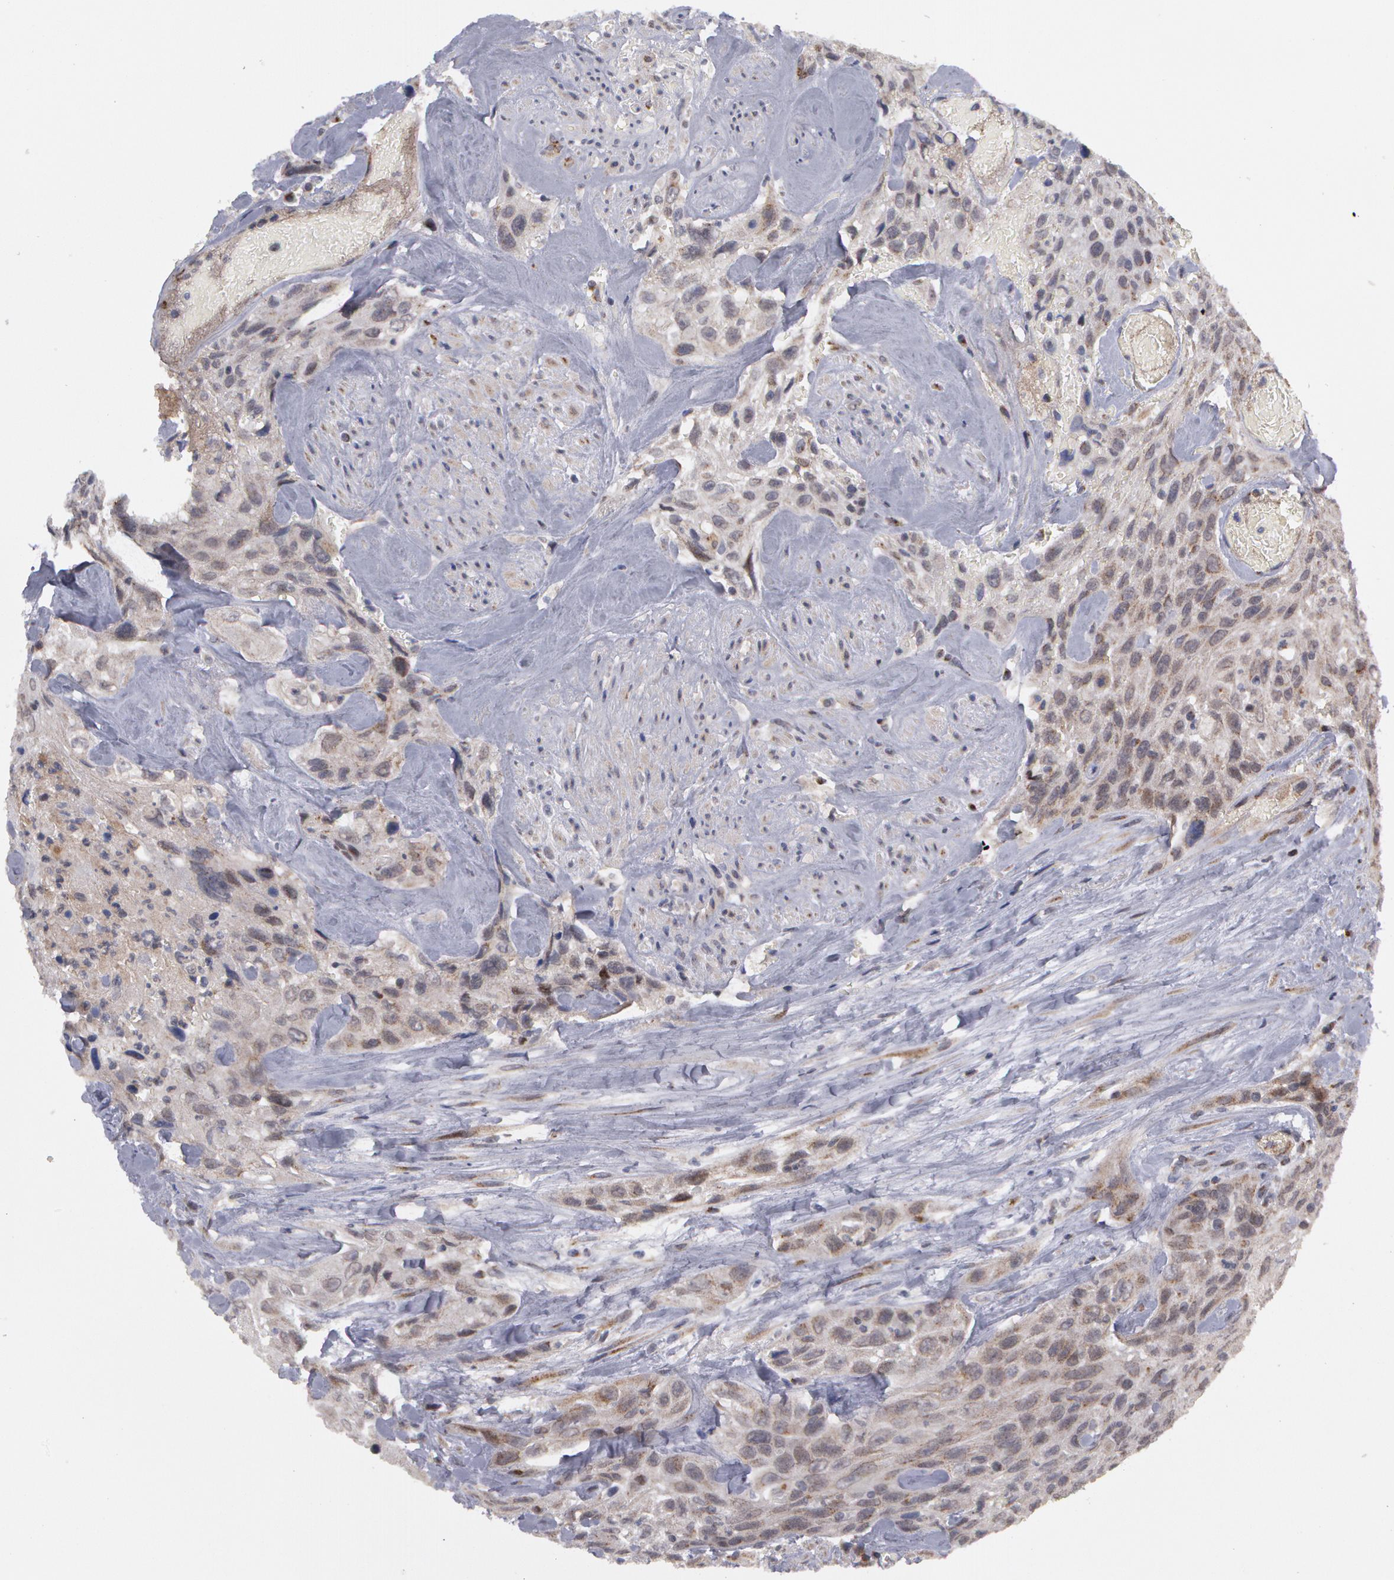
{"staining": {"intensity": "negative", "quantity": "none", "location": "none"}, "tissue": "urothelial cancer", "cell_type": "Tumor cells", "image_type": "cancer", "snomed": [{"axis": "morphology", "description": "Urothelial carcinoma, High grade"}, {"axis": "topography", "description": "Urinary bladder"}], "caption": "This is an immunohistochemistry (IHC) histopathology image of human high-grade urothelial carcinoma. There is no positivity in tumor cells.", "gene": "STX5", "patient": {"sex": "female", "age": 84}}